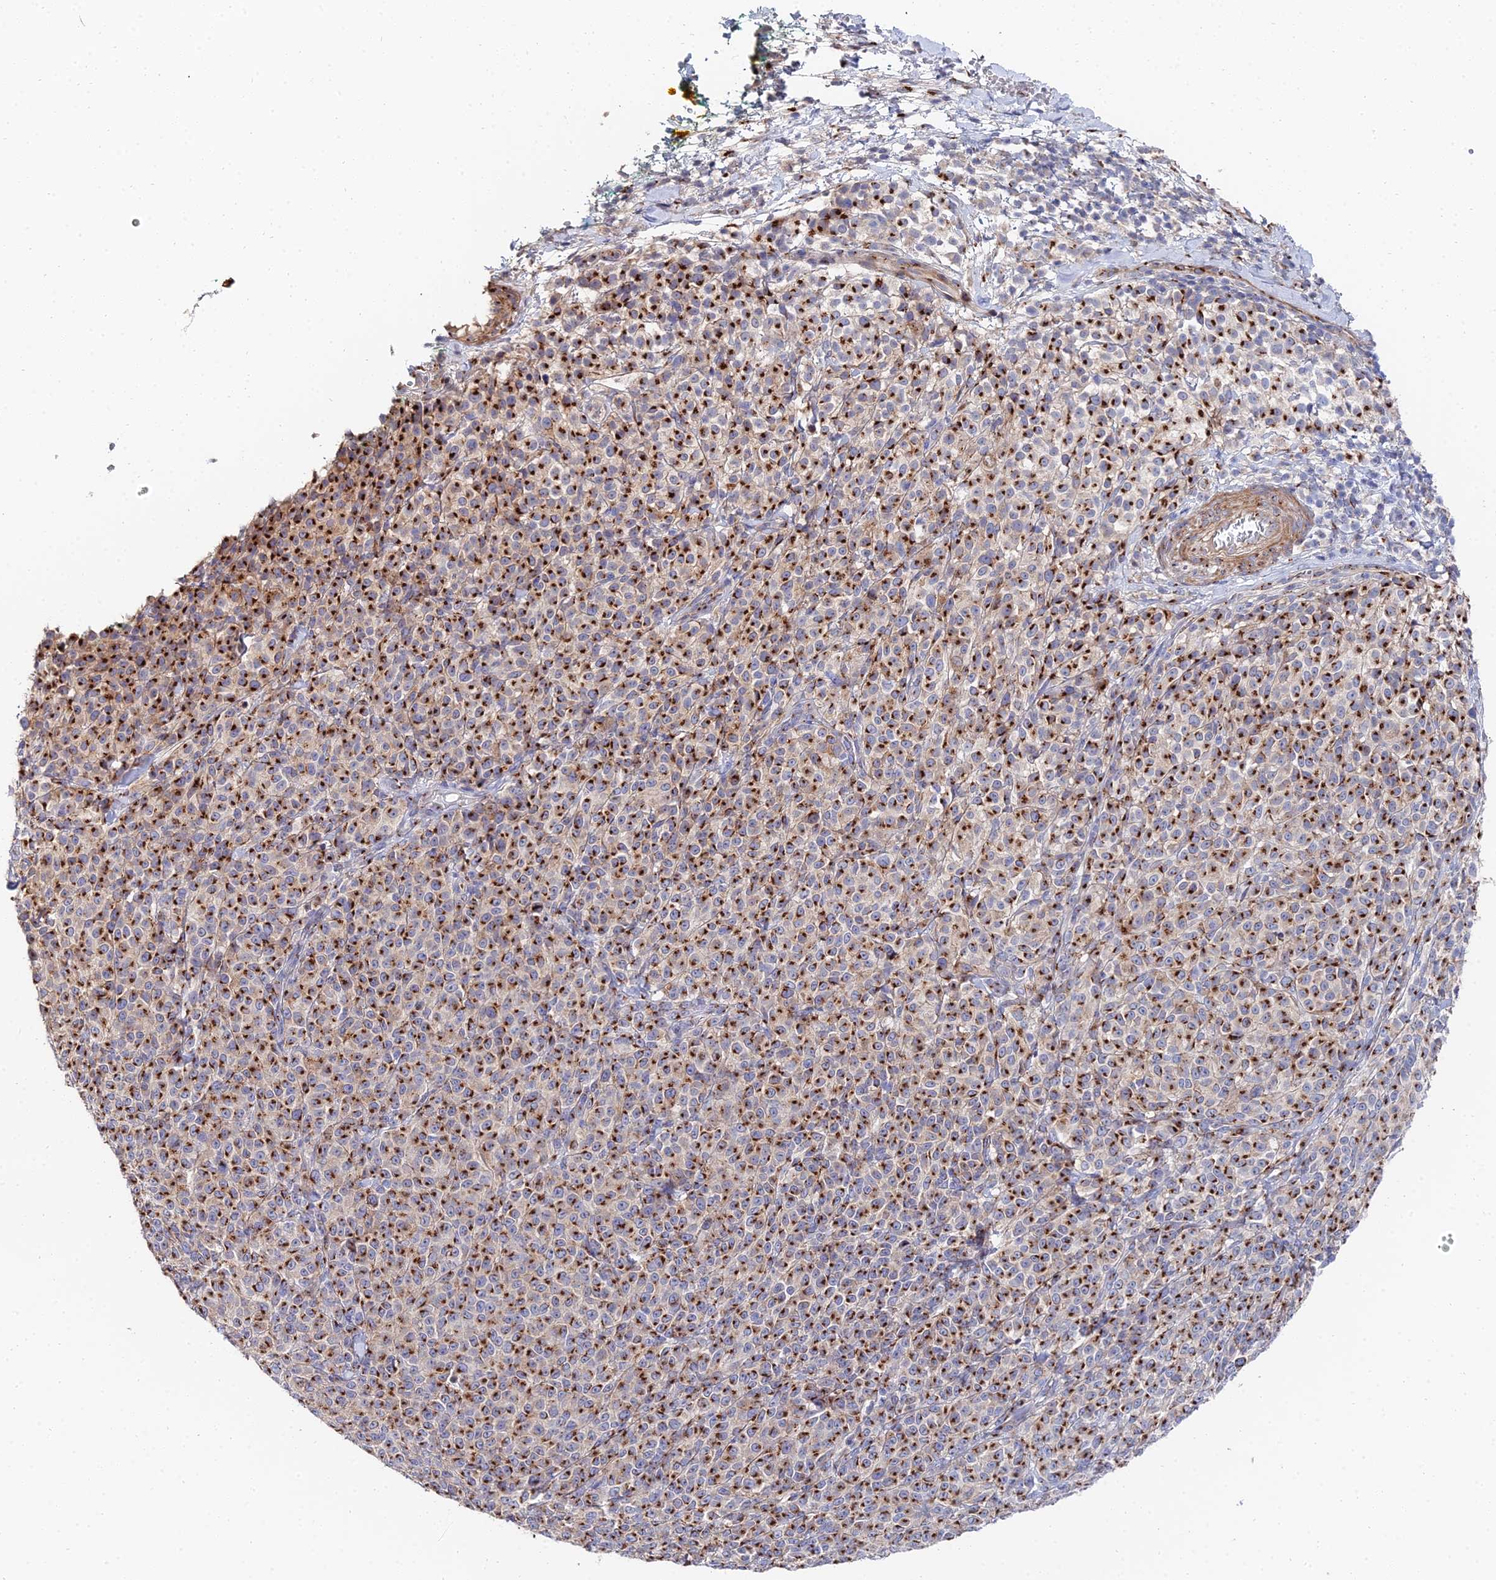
{"staining": {"intensity": "strong", "quantity": ">75%", "location": "cytoplasmic/membranous"}, "tissue": "melanoma", "cell_type": "Tumor cells", "image_type": "cancer", "snomed": [{"axis": "morphology", "description": "Normal tissue, NOS"}, {"axis": "morphology", "description": "Malignant melanoma, NOS"}, {"axis": "topography", "description": "Skin"}], "caption": "The image demonstrates immunohistochemical staining of malignant melanoma. There is strong cytoplasmic/membranous expression is present in approximately >75% of tumor cells. Immunohistochemistry stains the protein of interest in brown and the nuclei are stained blue.", "gene": "BORCS8", "patient": {"sex": "female", "age": 34}}